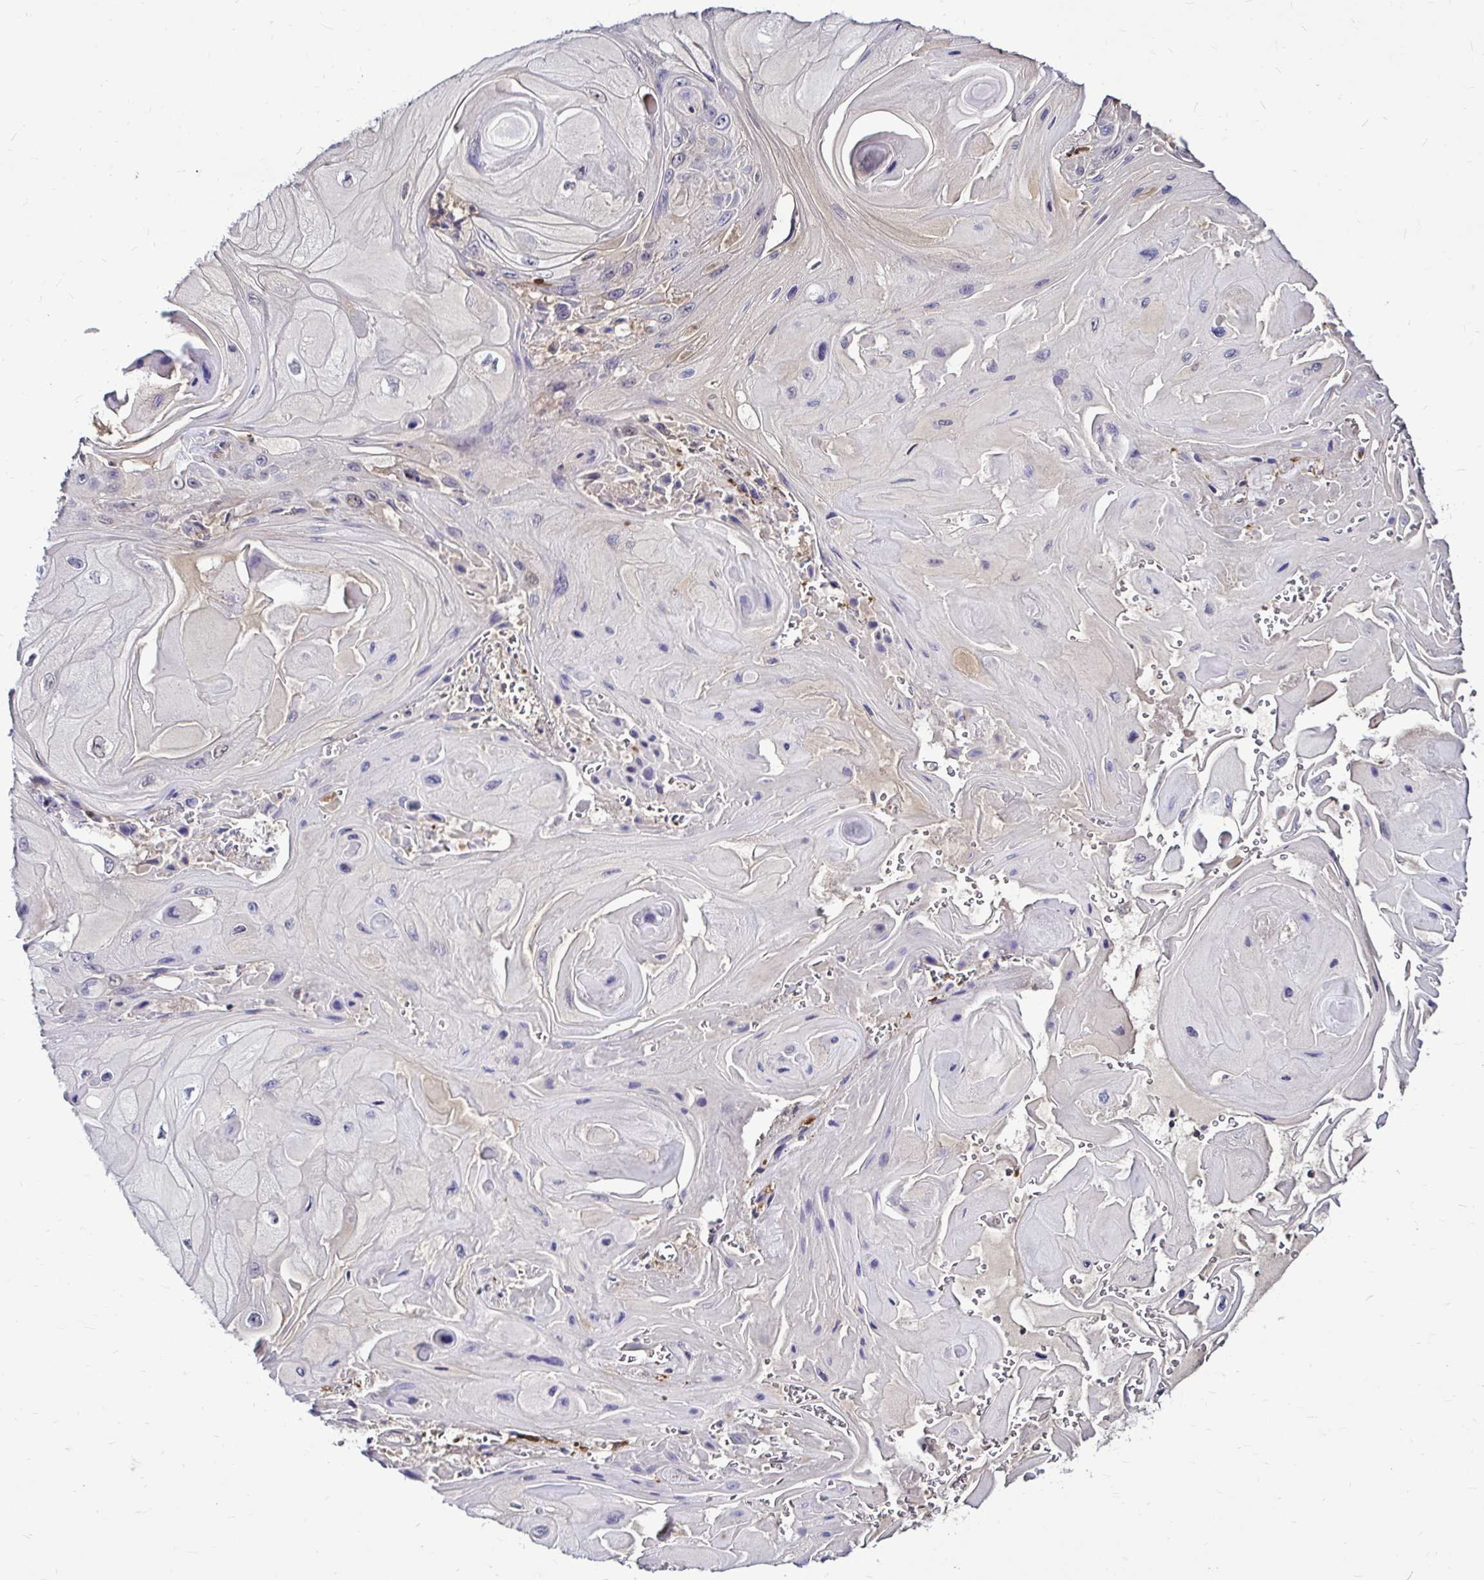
{"staining": {"intensity": "negative", "quantity": "none", "location": "none"}, "tissue": "skin cancer", "cell_type": "Tumor cells", "image_type": "cancer", "snomed": [{"axis": "morphology", "description": "Squamous cell carcinoma, NOS"}, {"axis": "topography", "description": "Skin"}], "caption": "This is an immunohistochemistry histopathology image of skin cancer (squamous cell carcinoma). There is no positivity in tumor cells.", "gene": "IDH1", "patient": {"sex": "female", "age": 94}}